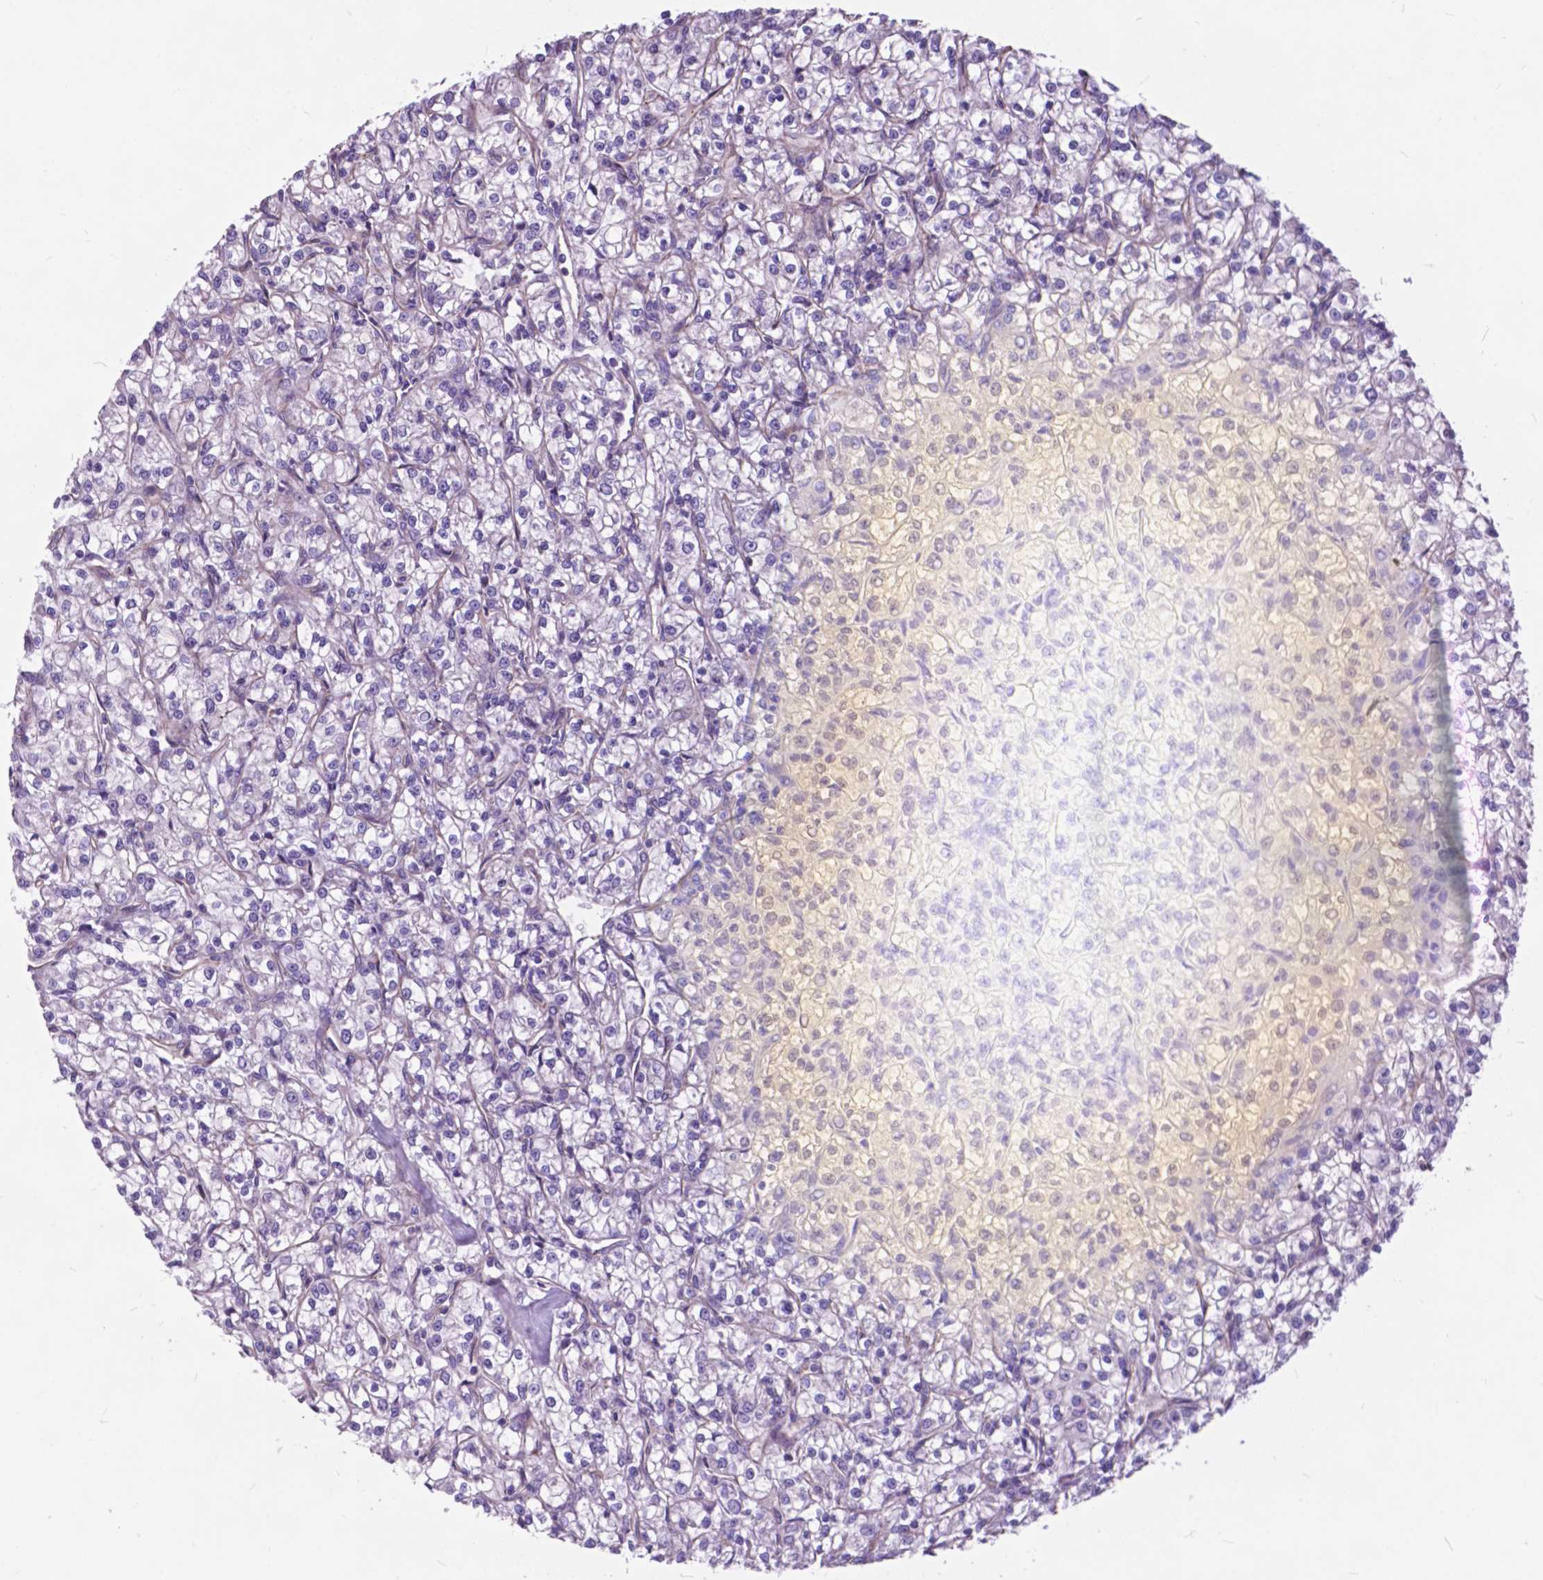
{"staining": {"intensity": "negative", "quantity": "none", "location": "none"}, "tissue": "renal cancer", "cell_type": "Tumor cells", "image_type": "cancer", "snomed": [{"axis": "morphology", "description": "Adenocarcinoma, NOS"}, {"axis": "topography", "description": "Kidney"}], "caption": "Renal cancer was stained to show a protein in brown. There is no significant staining in tumor cells.", "gene": "FLT4", "patient": {"sex": "female", "age": 59}}